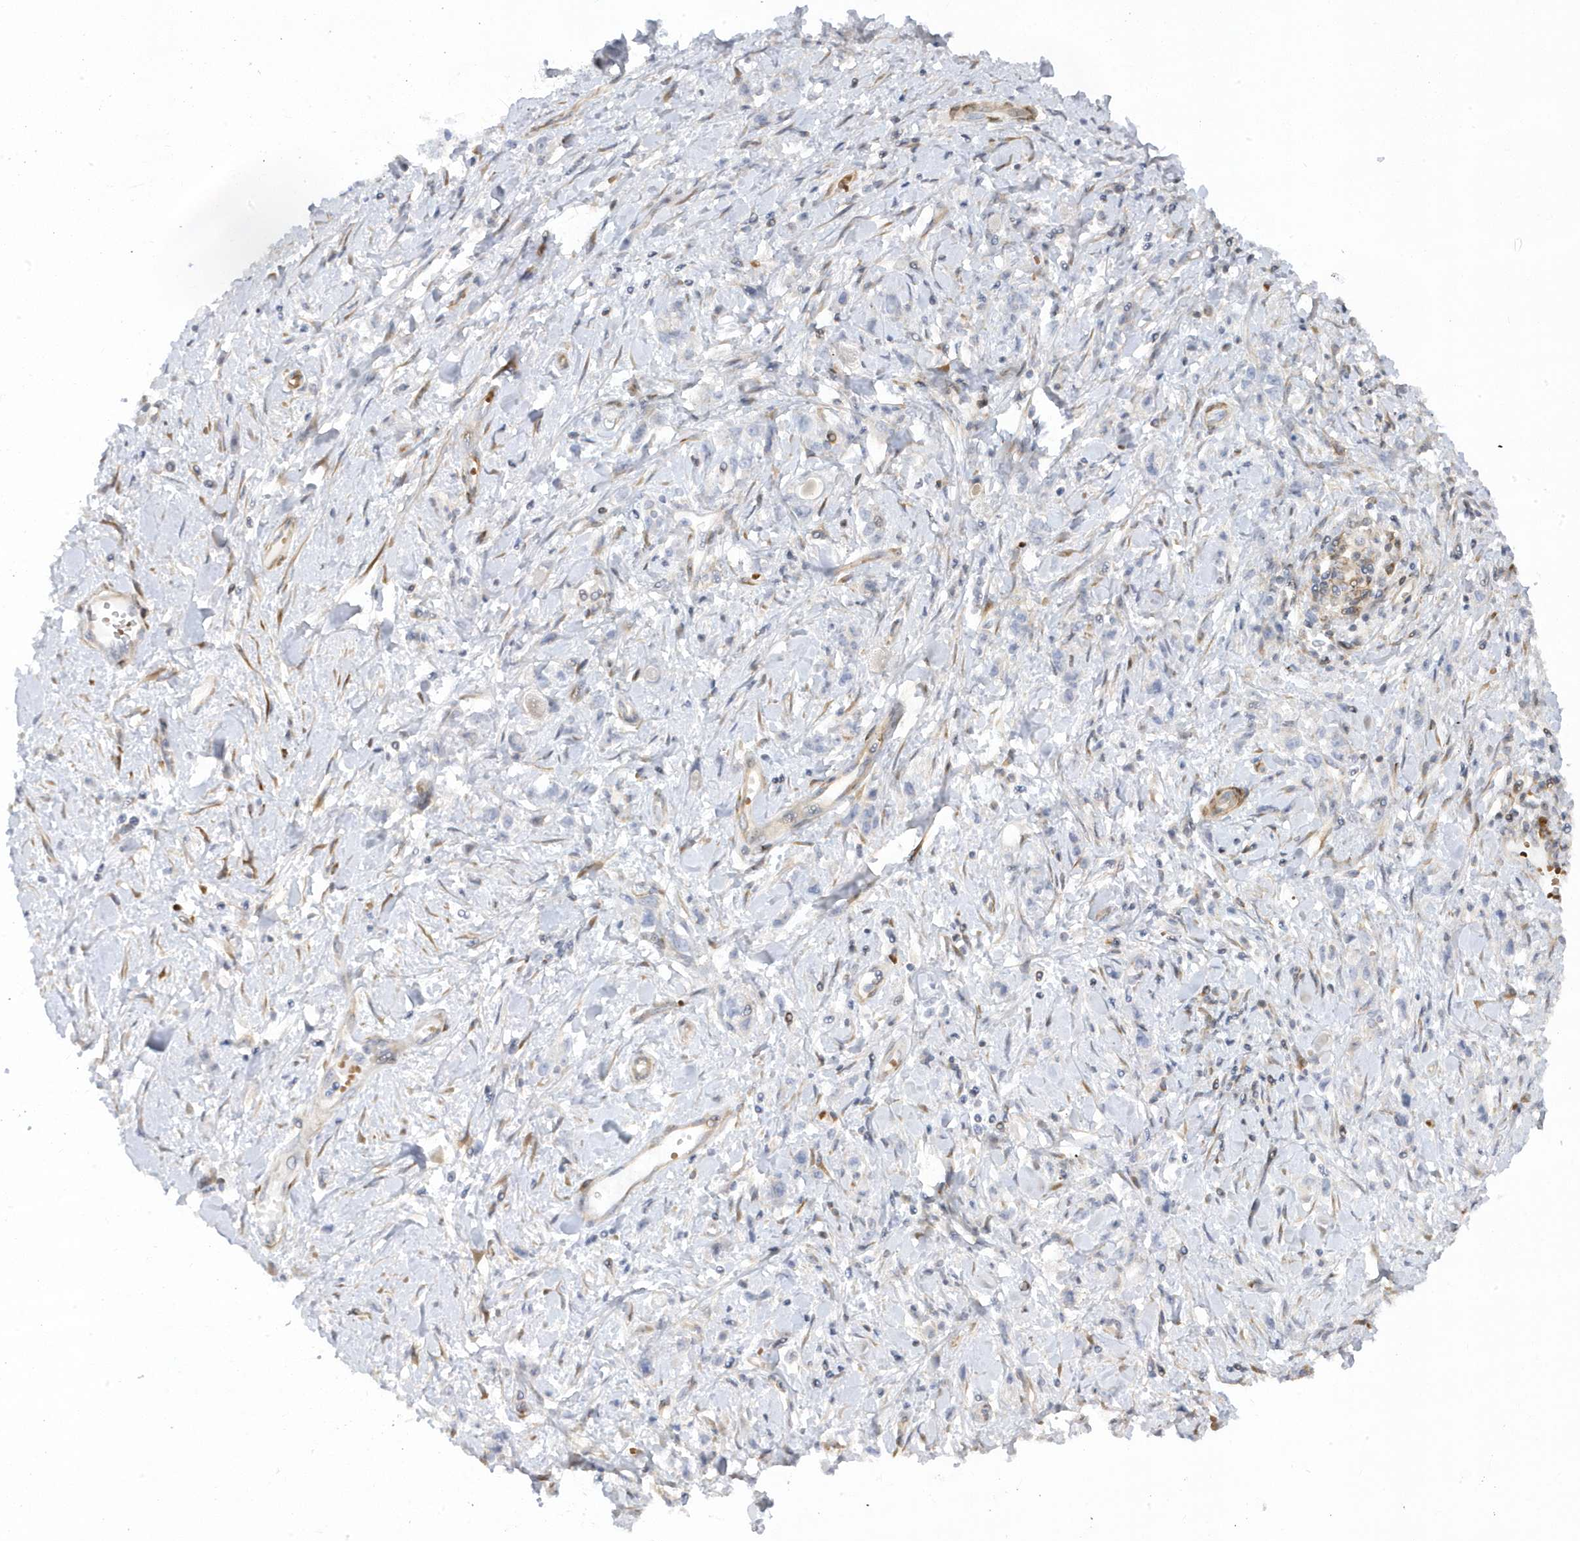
{"staining": {"intensity": "negative", "quantity": "none", "location": "none"}, "tissue": "stomach cancer", "cell_type": "Tumor cells", "image_type": "cancer", "snomed": [{"axis": "morphology", "description": "Adenocarcinoma, NOS"}, {"axis": "topography", "description": "Stomach"}], "caption": "The micrograph displays no staining of tumor cells in adenocarcinoma (stomach).", "gene": "MAP7D3", "patient": {"sex": "female", "age": 76}}